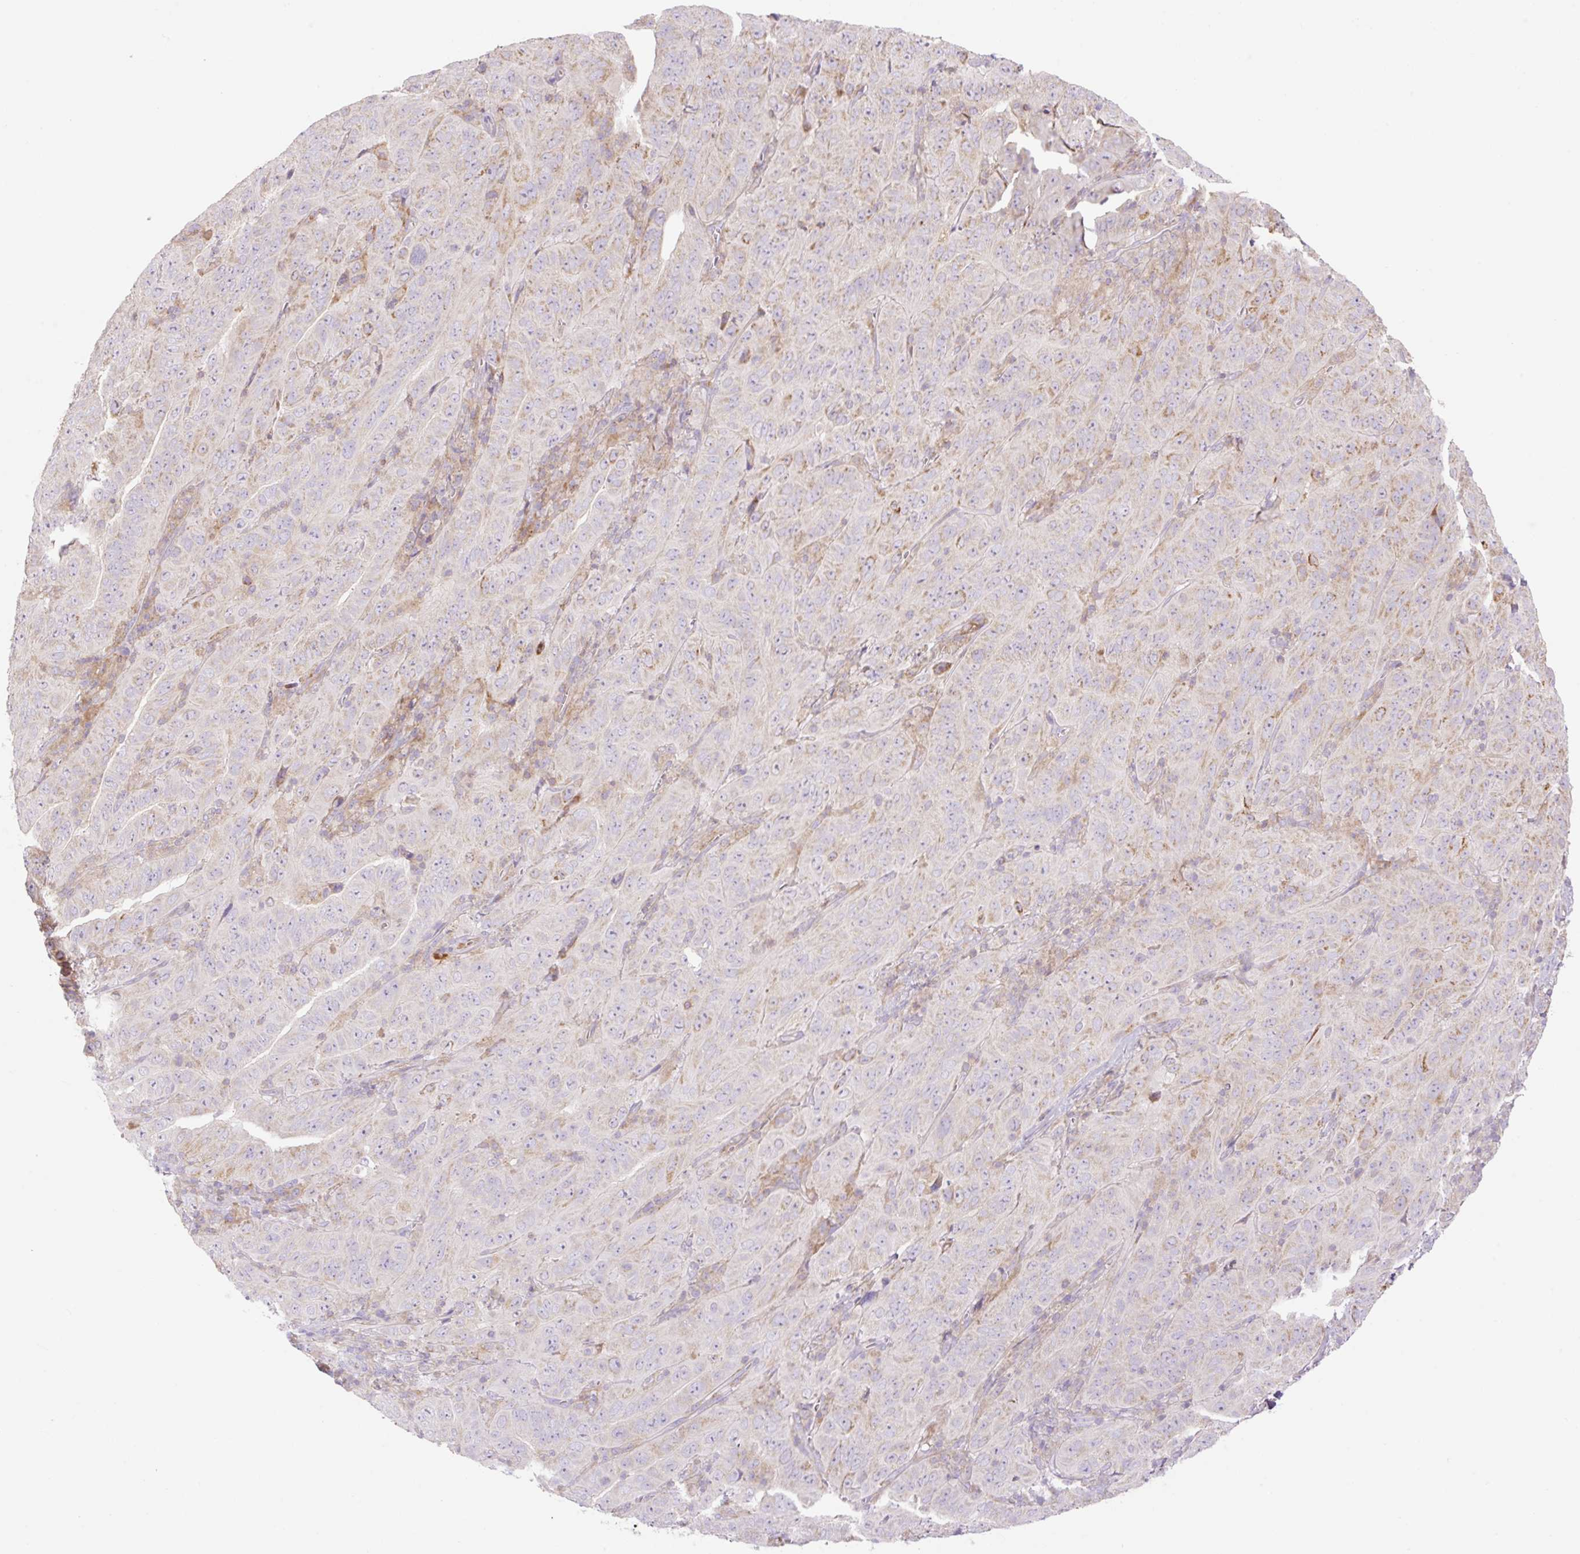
{"staining": {"intensity": "negative", "quantity": "none", "location": "none"}, "tissue": "pancreatic cancer", "cell_type": "Tumor cells", "image_type": "cancer", "snomed": [{"axis": "morphology", "description": "Adenocarcinoma, NOS"}, {"axis": "topography", "description": "Pancreas"}], "caption": "Pancreatic adenocarcinoma was stained to show a protein in brown. There is no significant expression in tumor cells.", "gene": "VPS25", "patient": {"sex": "male", "age": 63}}